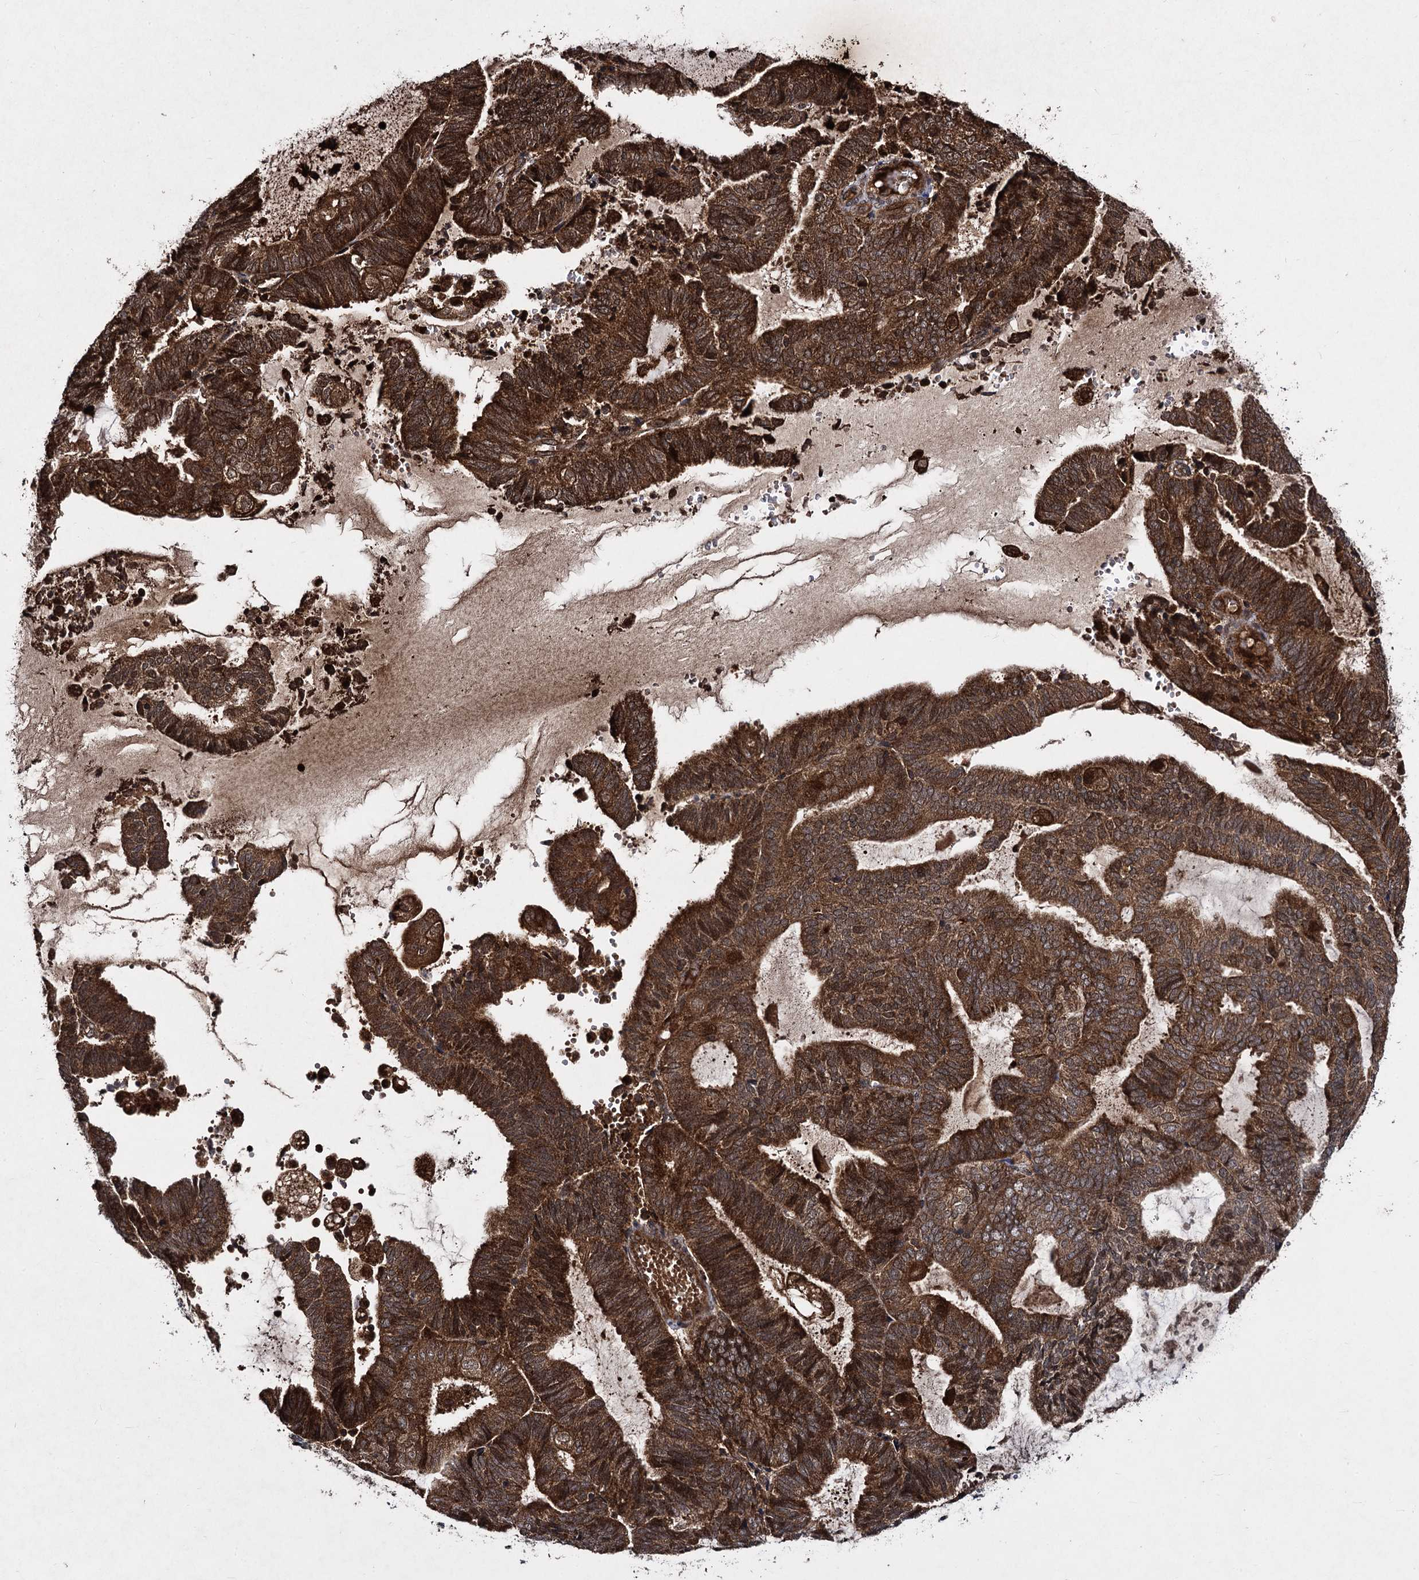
{"staining": {"intensity": "strong", "quantity": ">75%", "location": "cytoplasmic/membranous"}, "tissue": "endometrial cancer", "cell_type": "Tumor cells", "image_type": "cancer", "snomed": [{"axis": "morphology", "description": "Adenocarcinoma, NOS"}, {"axis": "topography", "description": "Endometrium"}], "caption": "About >75% of tumor cells in human endometrial adenocarcinoma show strong cytoplasmic/membranous protein expression as visualized by brown immunohistochemical staining.", "gene": "BCL2L2", "patient": {"sex": "female", "age": 81}}